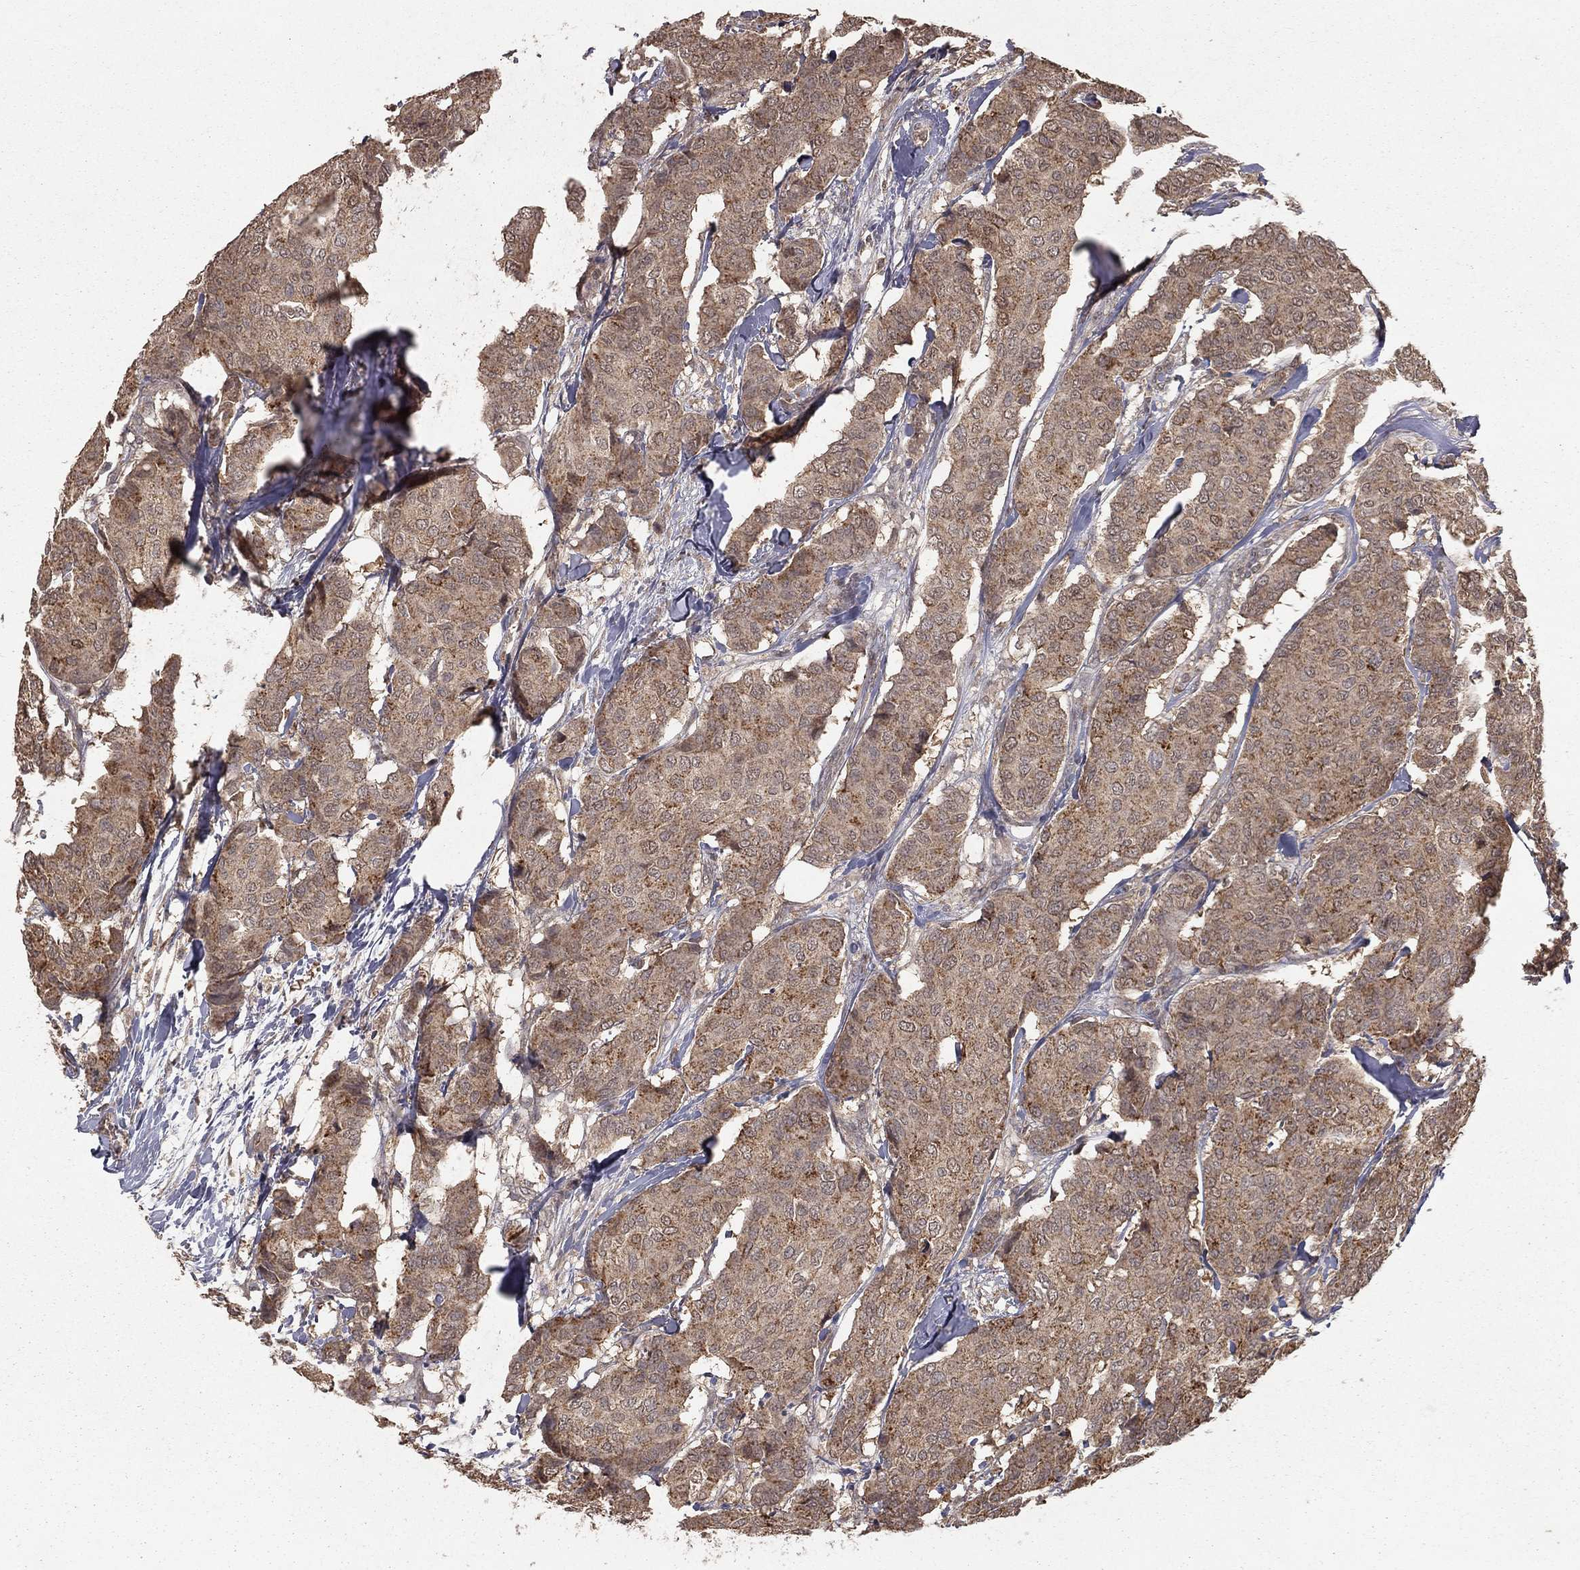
{"staining": {"intensity": "weak", "quantity": ">75%", "location": "cytoplasmic/membranous"}, "tissue": "breast cancer", "cell_type": "Tumor cells", "image_type": "cancer", "snomed": [{"axis": "morphology", "description": "Duct carcinoma"}, {"axis": "topography", "description": "Breast"}], "caption": "Breast cancer (invasive ductal carcinoma) stained with a protein marker demonstrates weak staining in tumor cells.", "gene": "ZDHHC15", "patient": {"sex": "female", "age": 75}}